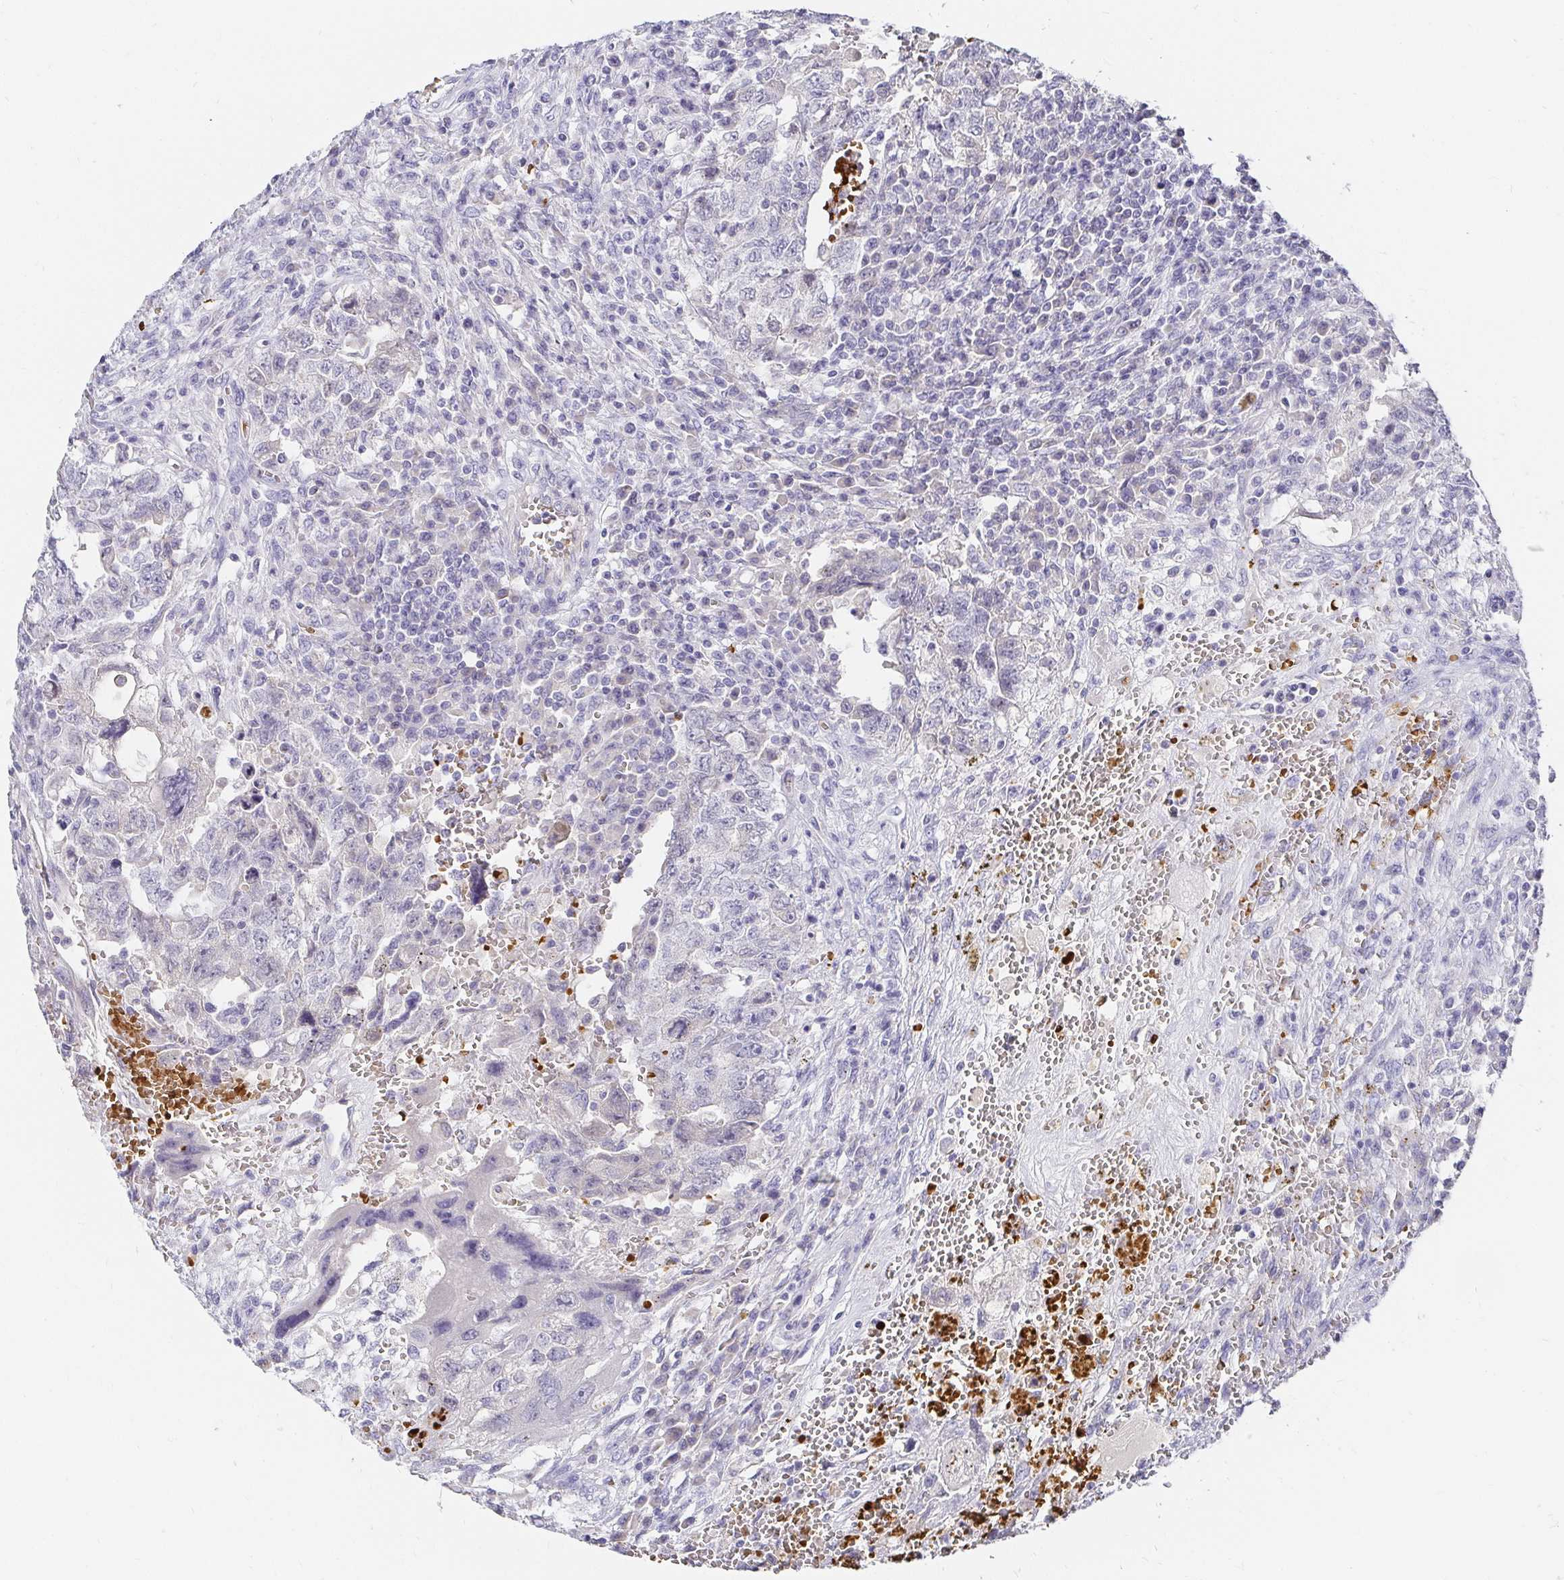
{"staining": {"intensity": "negative", "quantity": "none", "location": "none"}, "tissue": "testis cancer", "cell_type": "Tumor cells", "image_type": "cancer", "snomed": [{"axis": "morphology", "description": "Carcinoma, Embryonal, NOS"}, {"axis": "topography", "description": "Testis"}], "caption": "There is no significant expression in tumor cells of testis cancer. (Stains: DAB (3,3'-diaminobenzidine) immunohistochemistry (IHC) with hematoxylin counter stain, Microscopy: brightfield microscopy at high magnification).", "gene": "FGF21", "patient": {"sex": "male", "age": 26}}